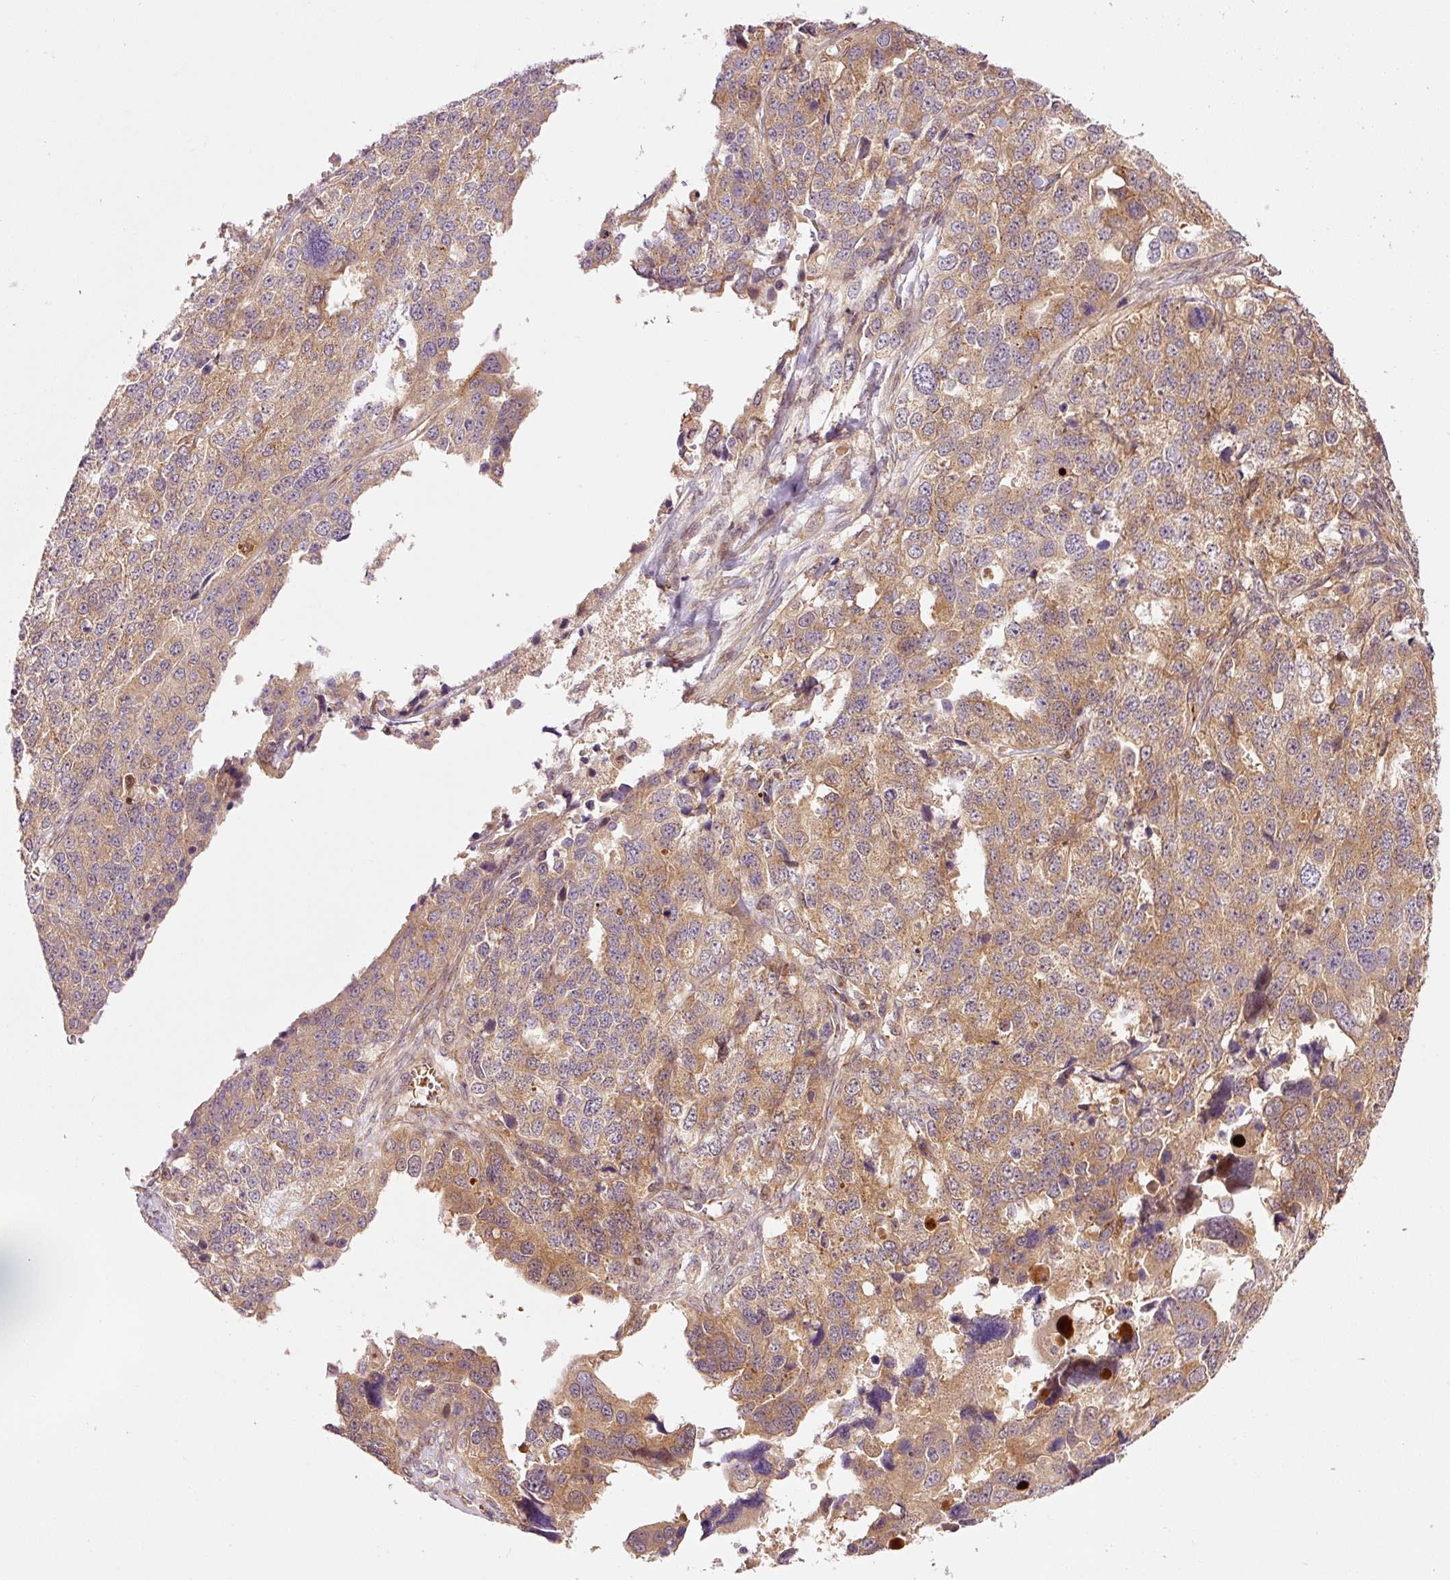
{"staining": {"intensity": "moderate", "quantity": ">75%", "location": "cytoplasmic/membranous"}, "tissue": "ovarian cancer", "cell_type": "Tumor cells", "image_type": "cancer", "snomed": [{"axis": "morphology", "description": "Cystadenocarcinoma, serous, NOS"}, {"axis": "topography", "description": "Ovary"}], "caption": "A brown stain labels moderate cytoplasmic/membranous expression of a protein in ovarian cancer tumor cells. (Brightfield microscopy of DAB IHC at high magnification).", "gene": "PPP1R14B", "patient": {"sex": "female", "age": 76}}